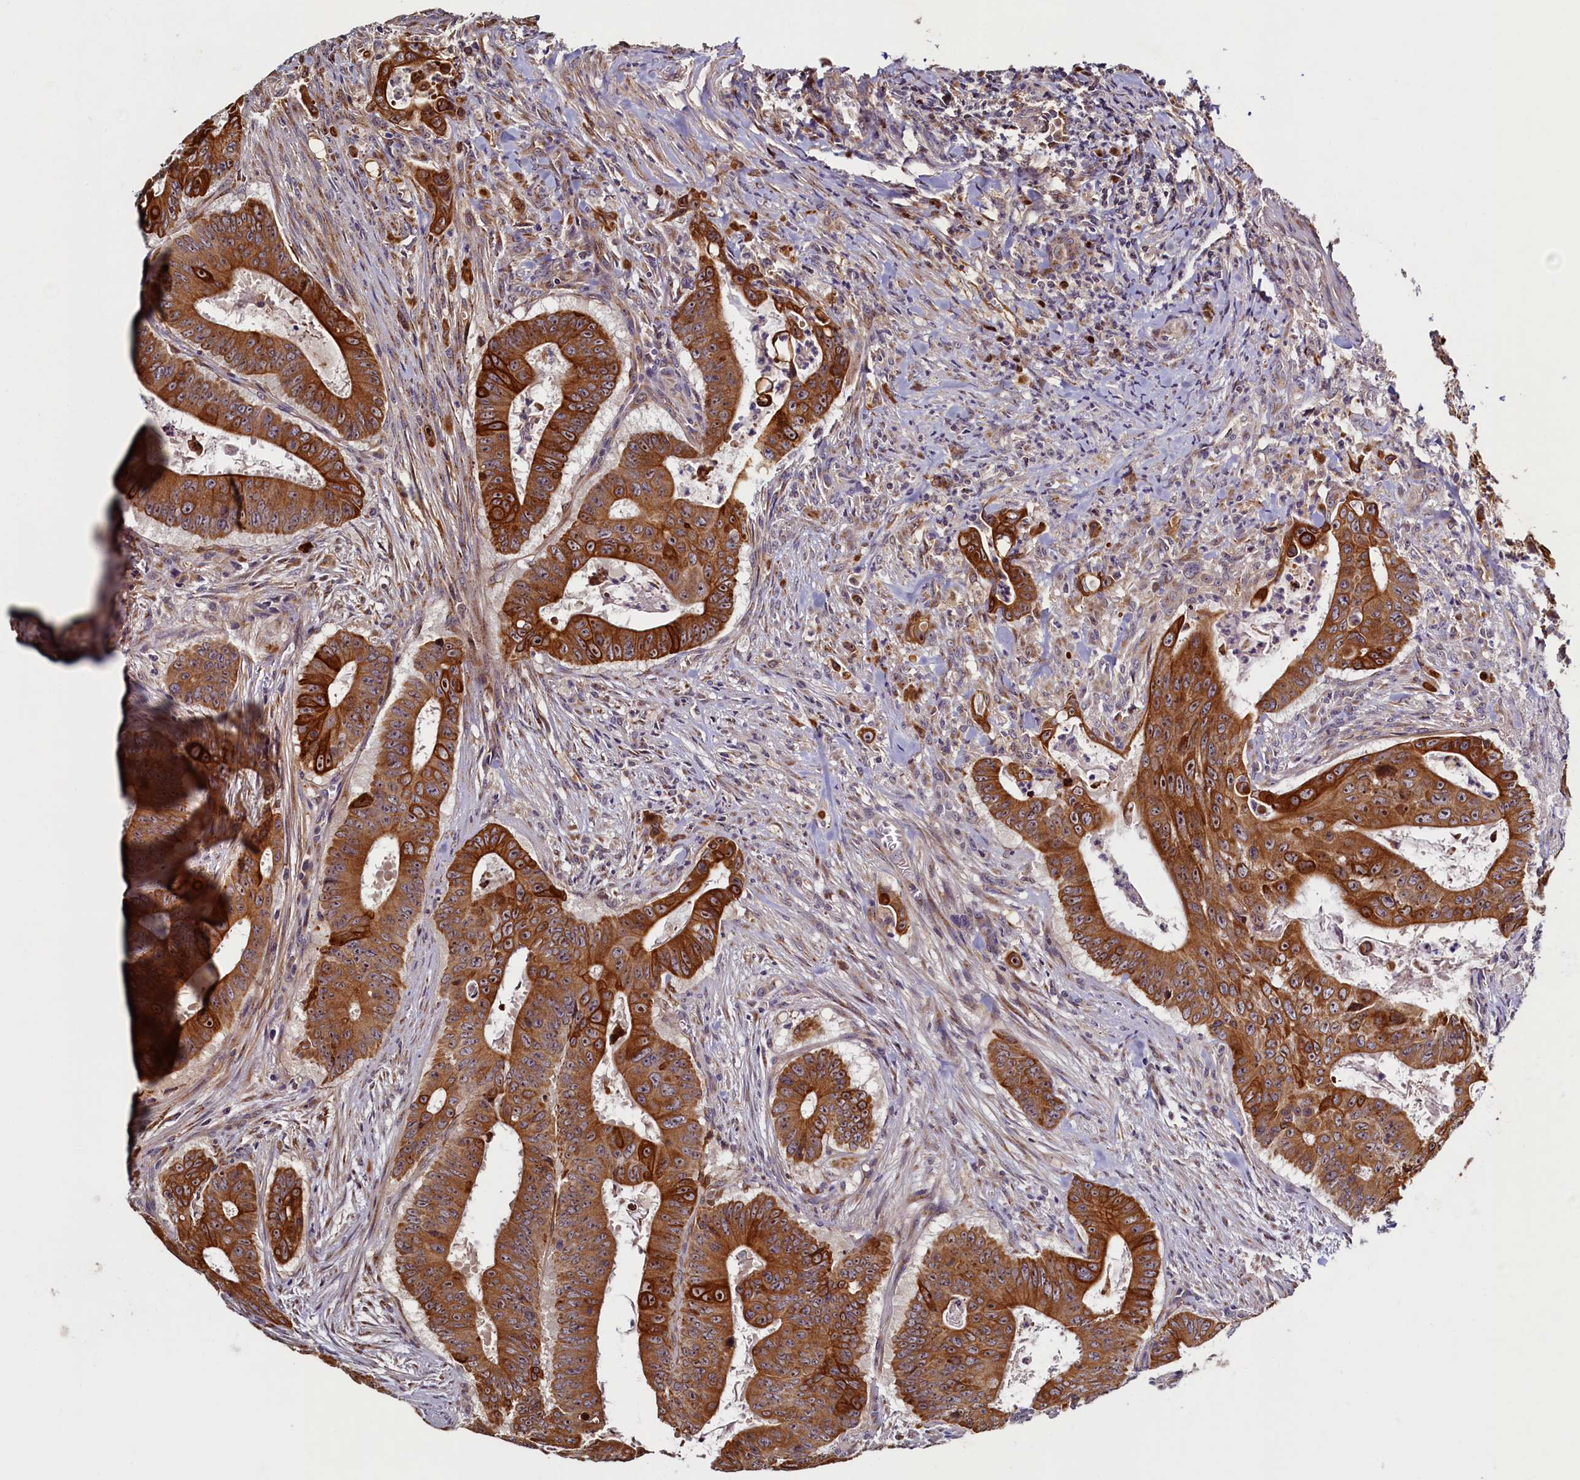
{"staining": {"intensity": "strong", "quantity": ">75%", "location": "cytoplasmic/membranous"}, "tissue": "colorectal cancer", "cell_type": "Tumor cells", "image_type": "cancer", "snomed": [{"axis": "morphology", "description": "Adenocarcinoma, NOS"}, {"axis": "topography", "description": "Rectum"}], "caption": "Protein expression by immunohistochemistry (IHC) displays strong cytoplasmic/membranous staining in approximately >75% of tumor cells in colorectal adenocarcinoma.", "gene": "NCKAP5L", "patient": {"sex": "female", "age": 75}}